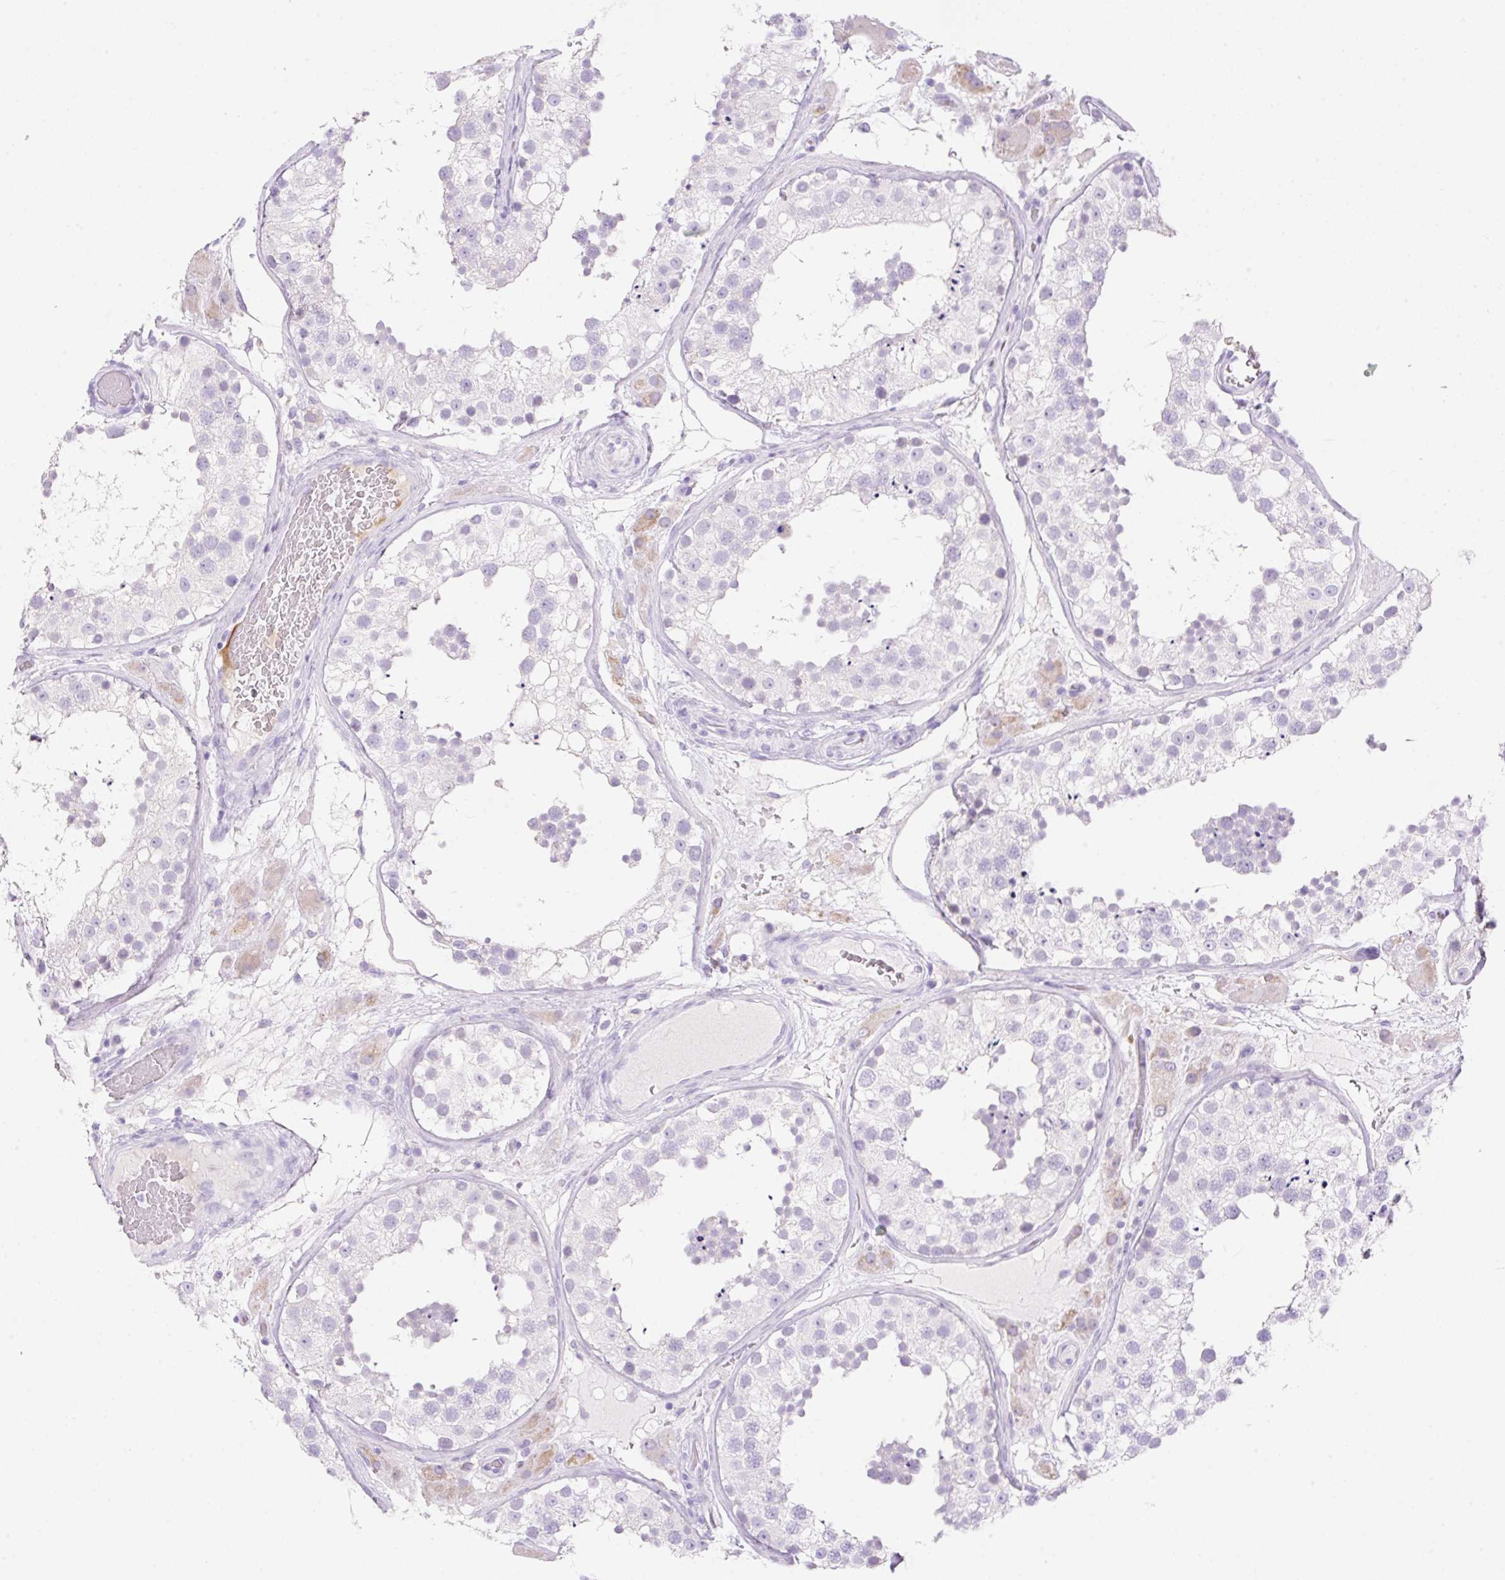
{"staining": {"intensity": "negative", "quantity": "none", "location": "none"}, "tissue": "testis", "cell_type": "Cells in seminiferous ducts", "image_type": "normal", "snomed": [{"axis": "morphology", "description": "Normal tissue, NOS"}, {"axis": "topography", "description": "Testis"}], "caption": "Immunohistochemistry photomicrograph of benign human testis stained for a protein (brown), which exhibits no staining in cells in seminiferous ducts. (Brightfield microscopy of DAB immunohistochemistry at high magnification).", "gene": "CDX1", "patient": {"sex": "male", "age": 26}}